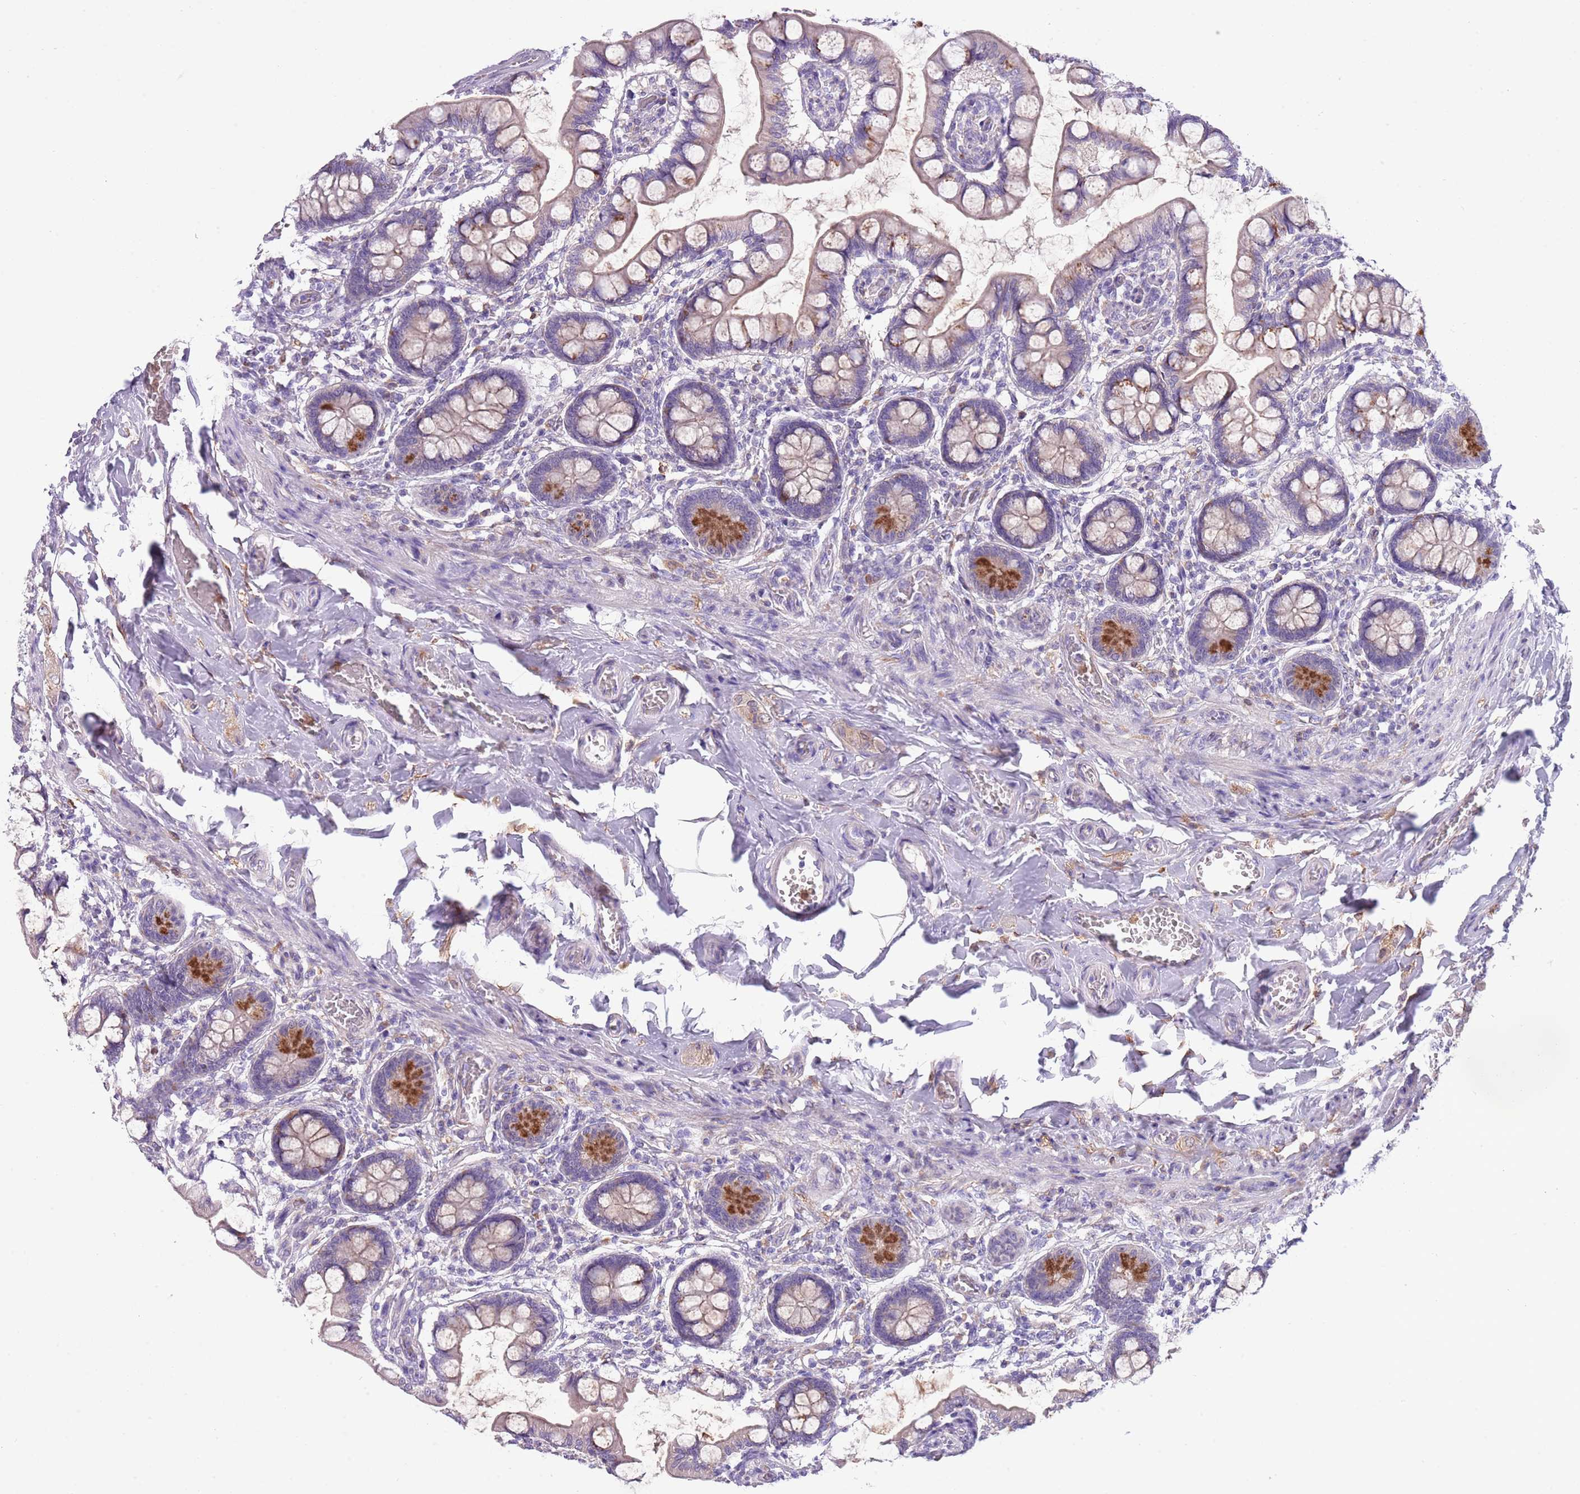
{"staining": {"intensity": "strong", "quantity": "<25%", "location": "cytoplasmic/membranous"}, "tissue": "small intestine", "cell_type": "Glandular cells", "image_type": "normal", "snomed": [{"axis": "morphology", "description": "Normal tissue, NOS"}, {"axis": "topography", "description": "Small intestine"}], "caption": "Glandular cells demonstrate medium levels of strong cytoplasmic/membranous staining in about <25% of cells in normal human small intestine.", "gene": "ZFP2", "patient": {"sex": "male", "age": 52}}